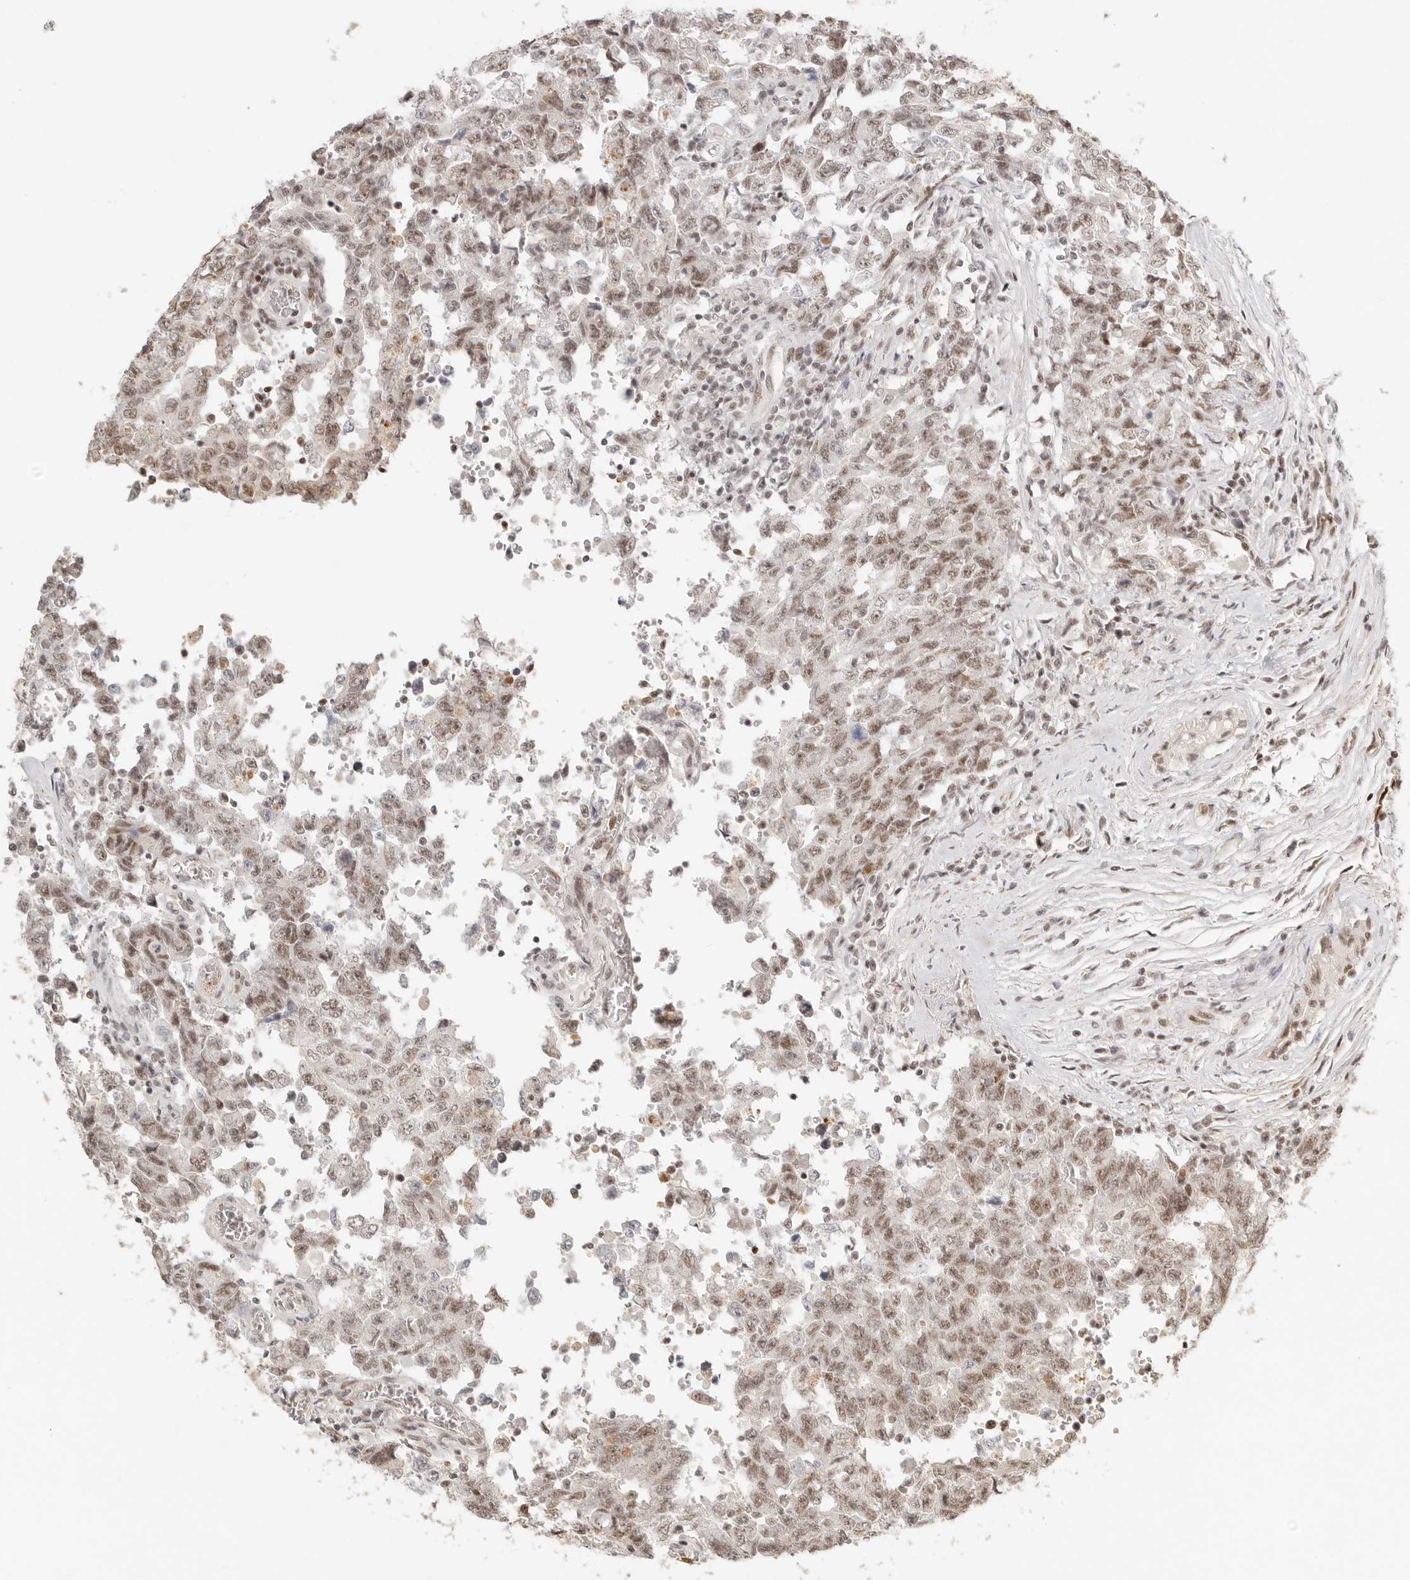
{"staining": {"intensity": "moderate", "quantity": ">75%", "location": "nuclear"}, "tissue": "testis cancer", "cell_type": "Tumor cells", "image_type": "cancer", "snomed": [{"axis": "morphology", "description": "Carcinoma, Embryonal, NOS"}, {"axis": "topography", "description": "Testis"}], "caption": "IHC histopathology image of neoplastic tissue: testis cancer (embryonal carcinoma) stained using immunohistochemistry displays medium levels of moderate protein expression localized specifically in the nuclear of tumor cells, appearing as a nuclear brown color.", "gene": "GABPA", "patient": {"sex": "male", "age": 26}}